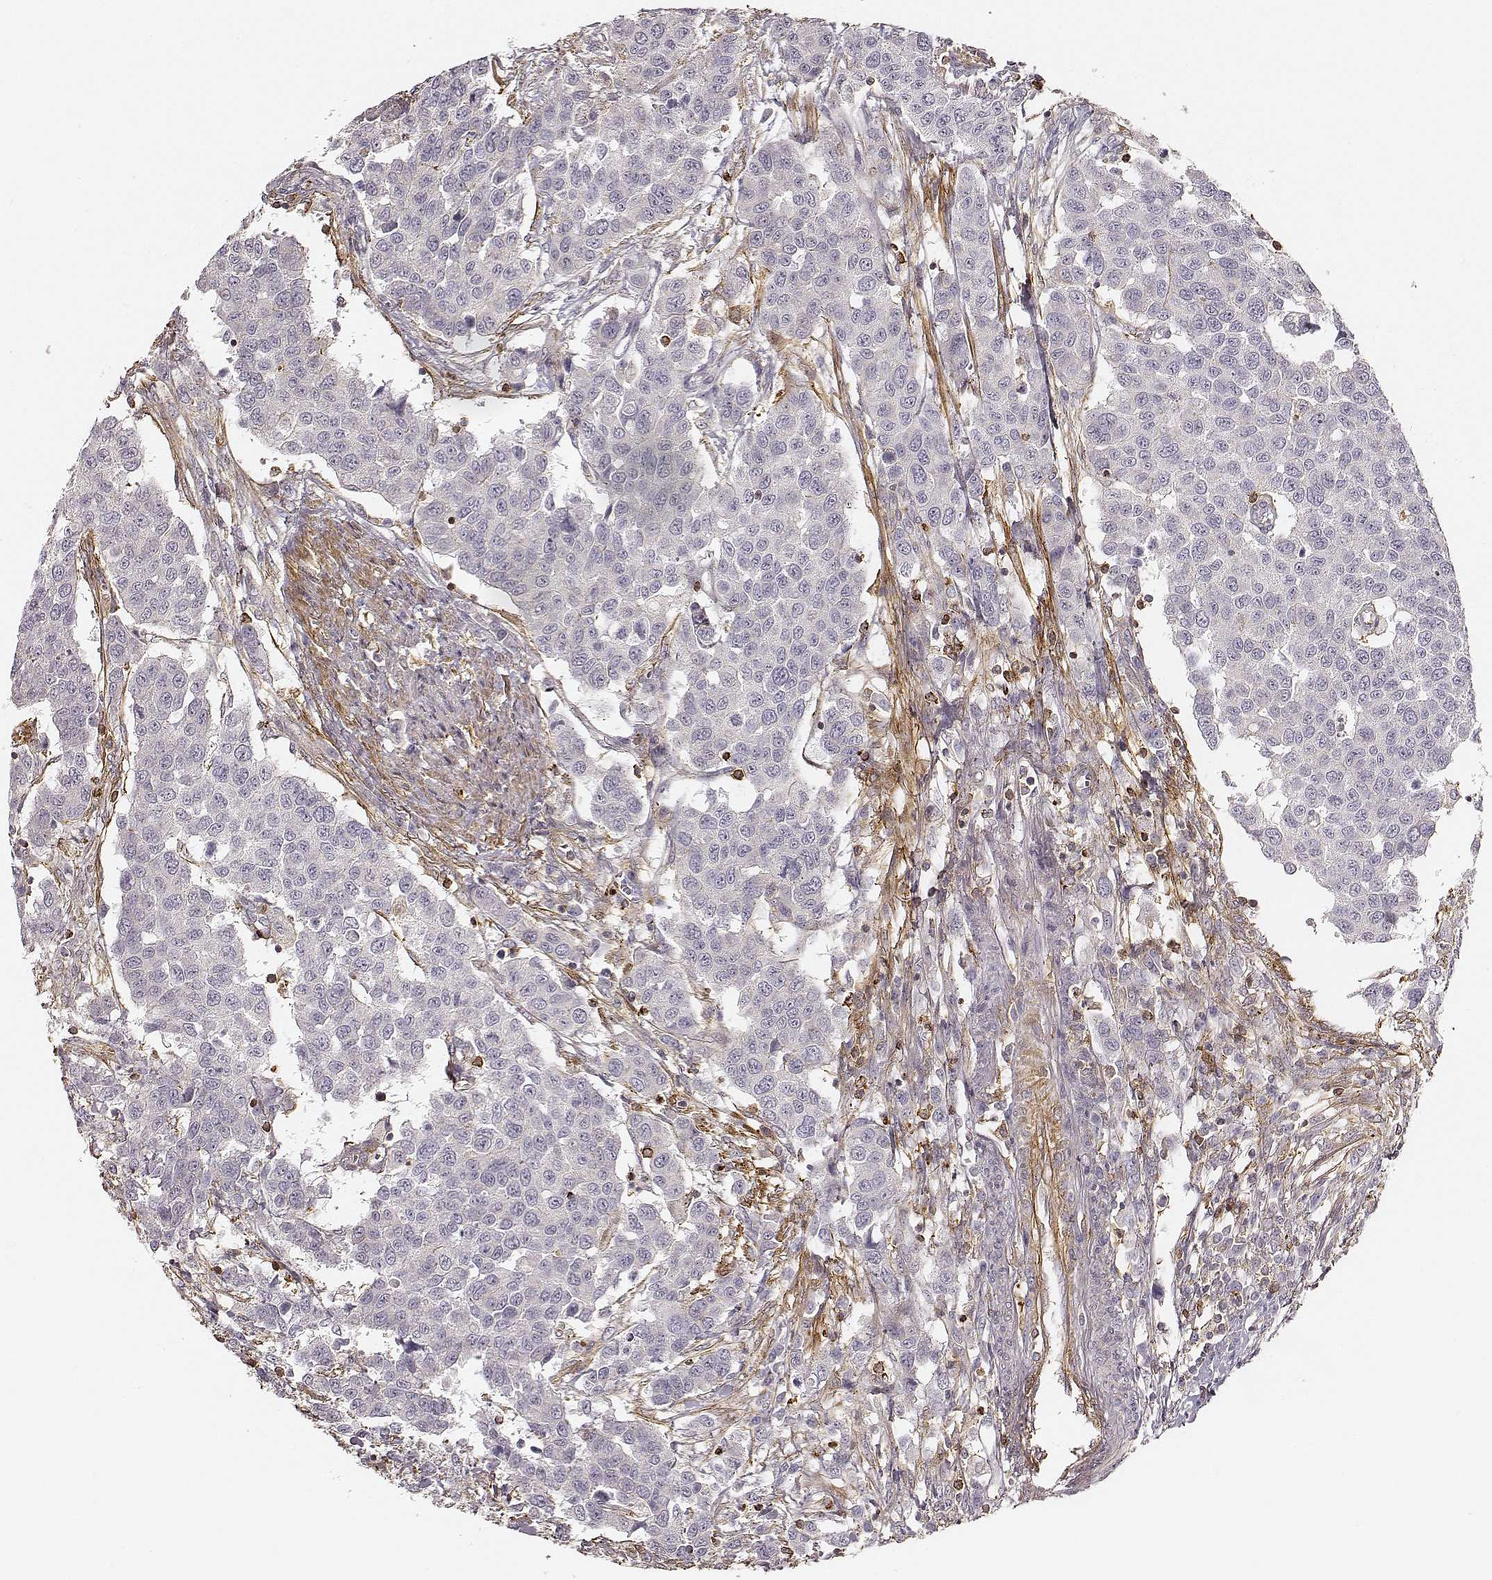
{"staining": {"intensity": "negative", "quantity": "none", "location": "none"}, "tissue": "urothelial cancer", "cell_type": "Tumor cells", "image_type": "cancer", "snomed": [{"axis": "morphology", "description": "Urothelial carcinoma, High grade"}, {"axis": "topography", "description": "Urinary bladder"}], "caption": "Immunohistochemistry of human urothelial cancer shows no staining in tumor cells.", "gene": "ZYX", "patient": {"sex": "female", "age": 58}}